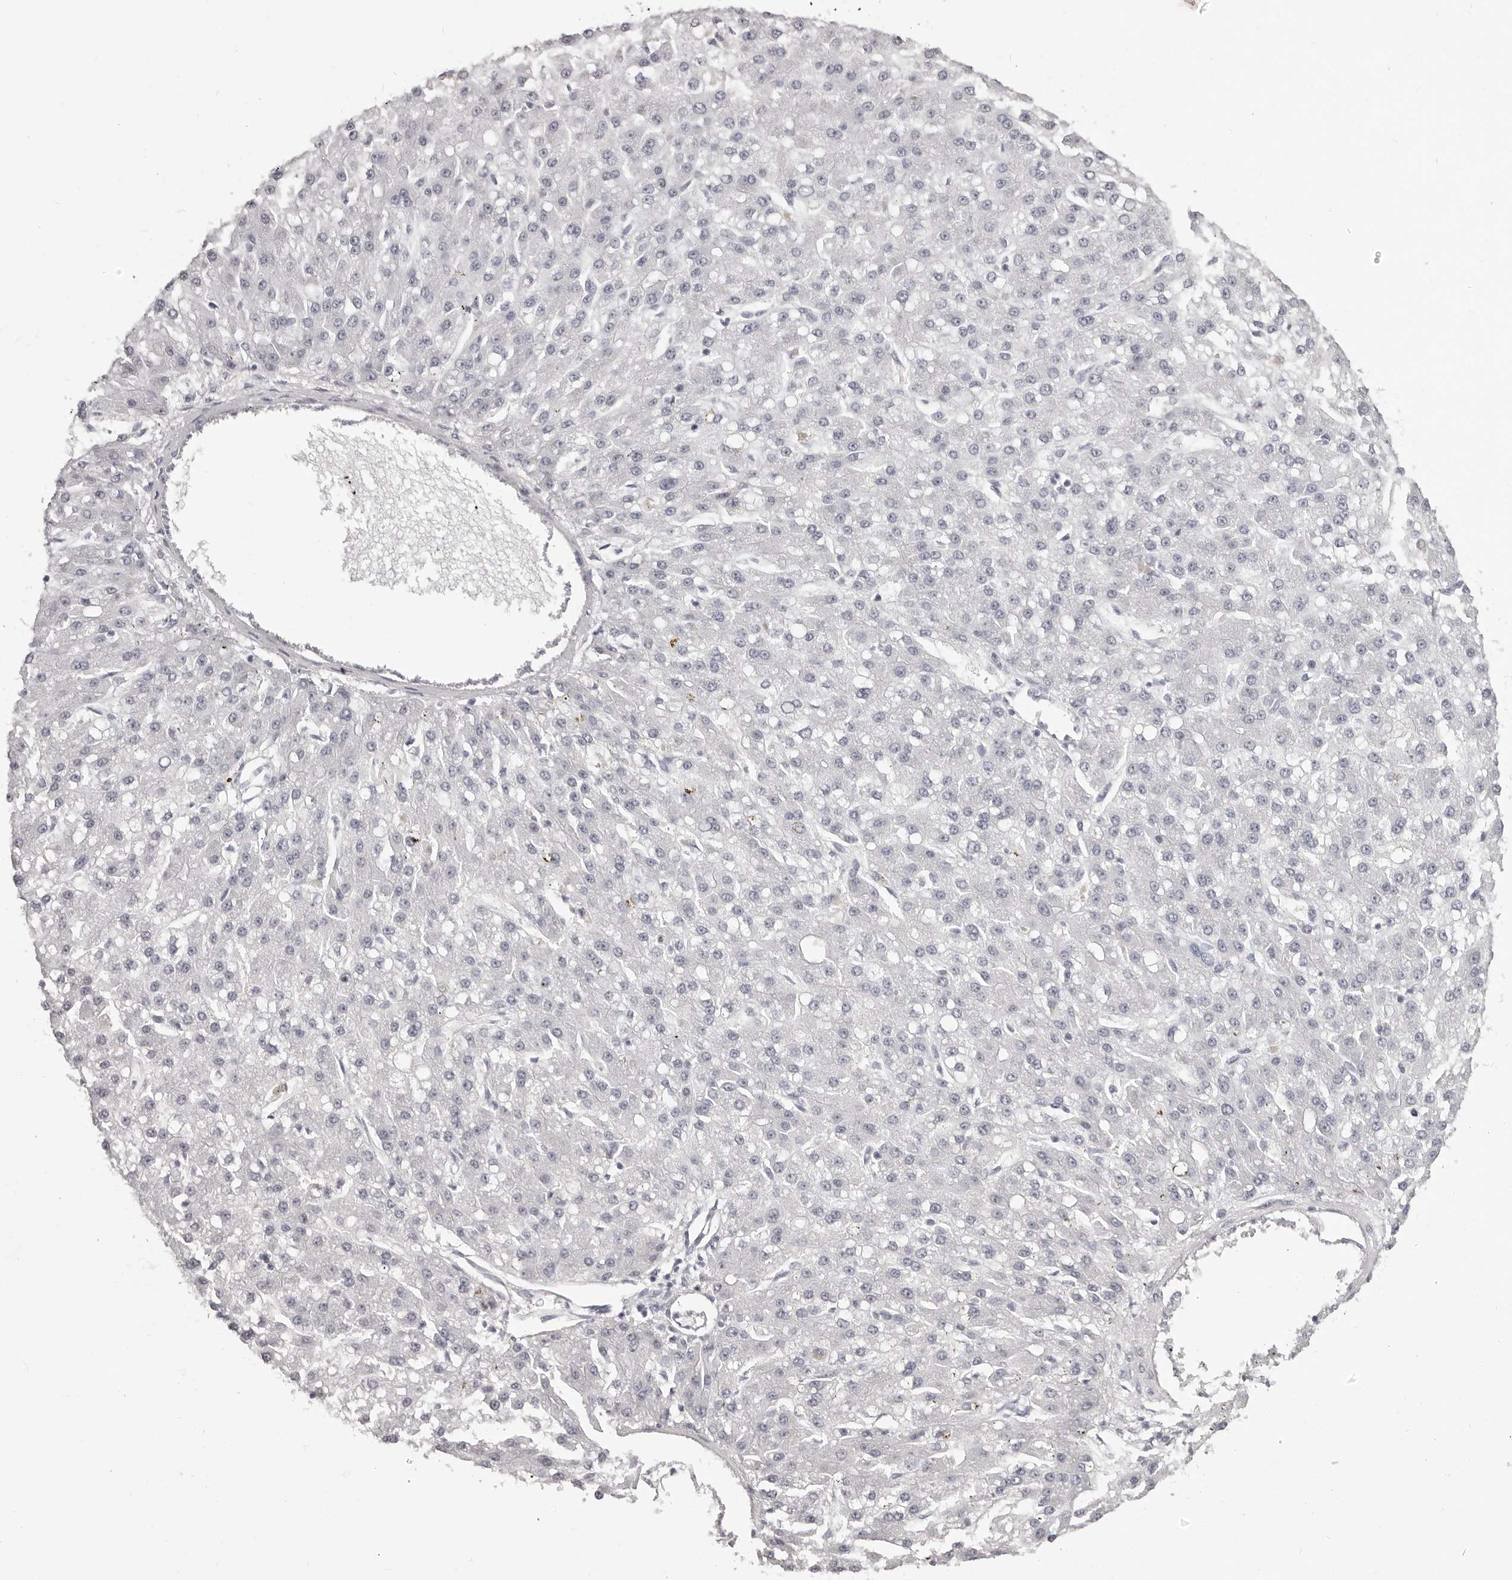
{"staining": {"intensity": "negative", "quantity": "none", "location": "none"}, "tissue": "liver cancer", "cell_type": "Tumor cells", "image_type": "cancer", "snomed": [{"axis": "morphology", "description": "Carcinoma, Hepatocellular, NOS"}, {"axis": "topography", "description": "Liver"}], "caption": "A high-resolution micrograph shows IHC staining of hepatocellular carcinoma (liver), which exhibits no significant expression in tumor cells.", "gene": "OTUD3", "patient": {"sex": "male", "age": 67}}